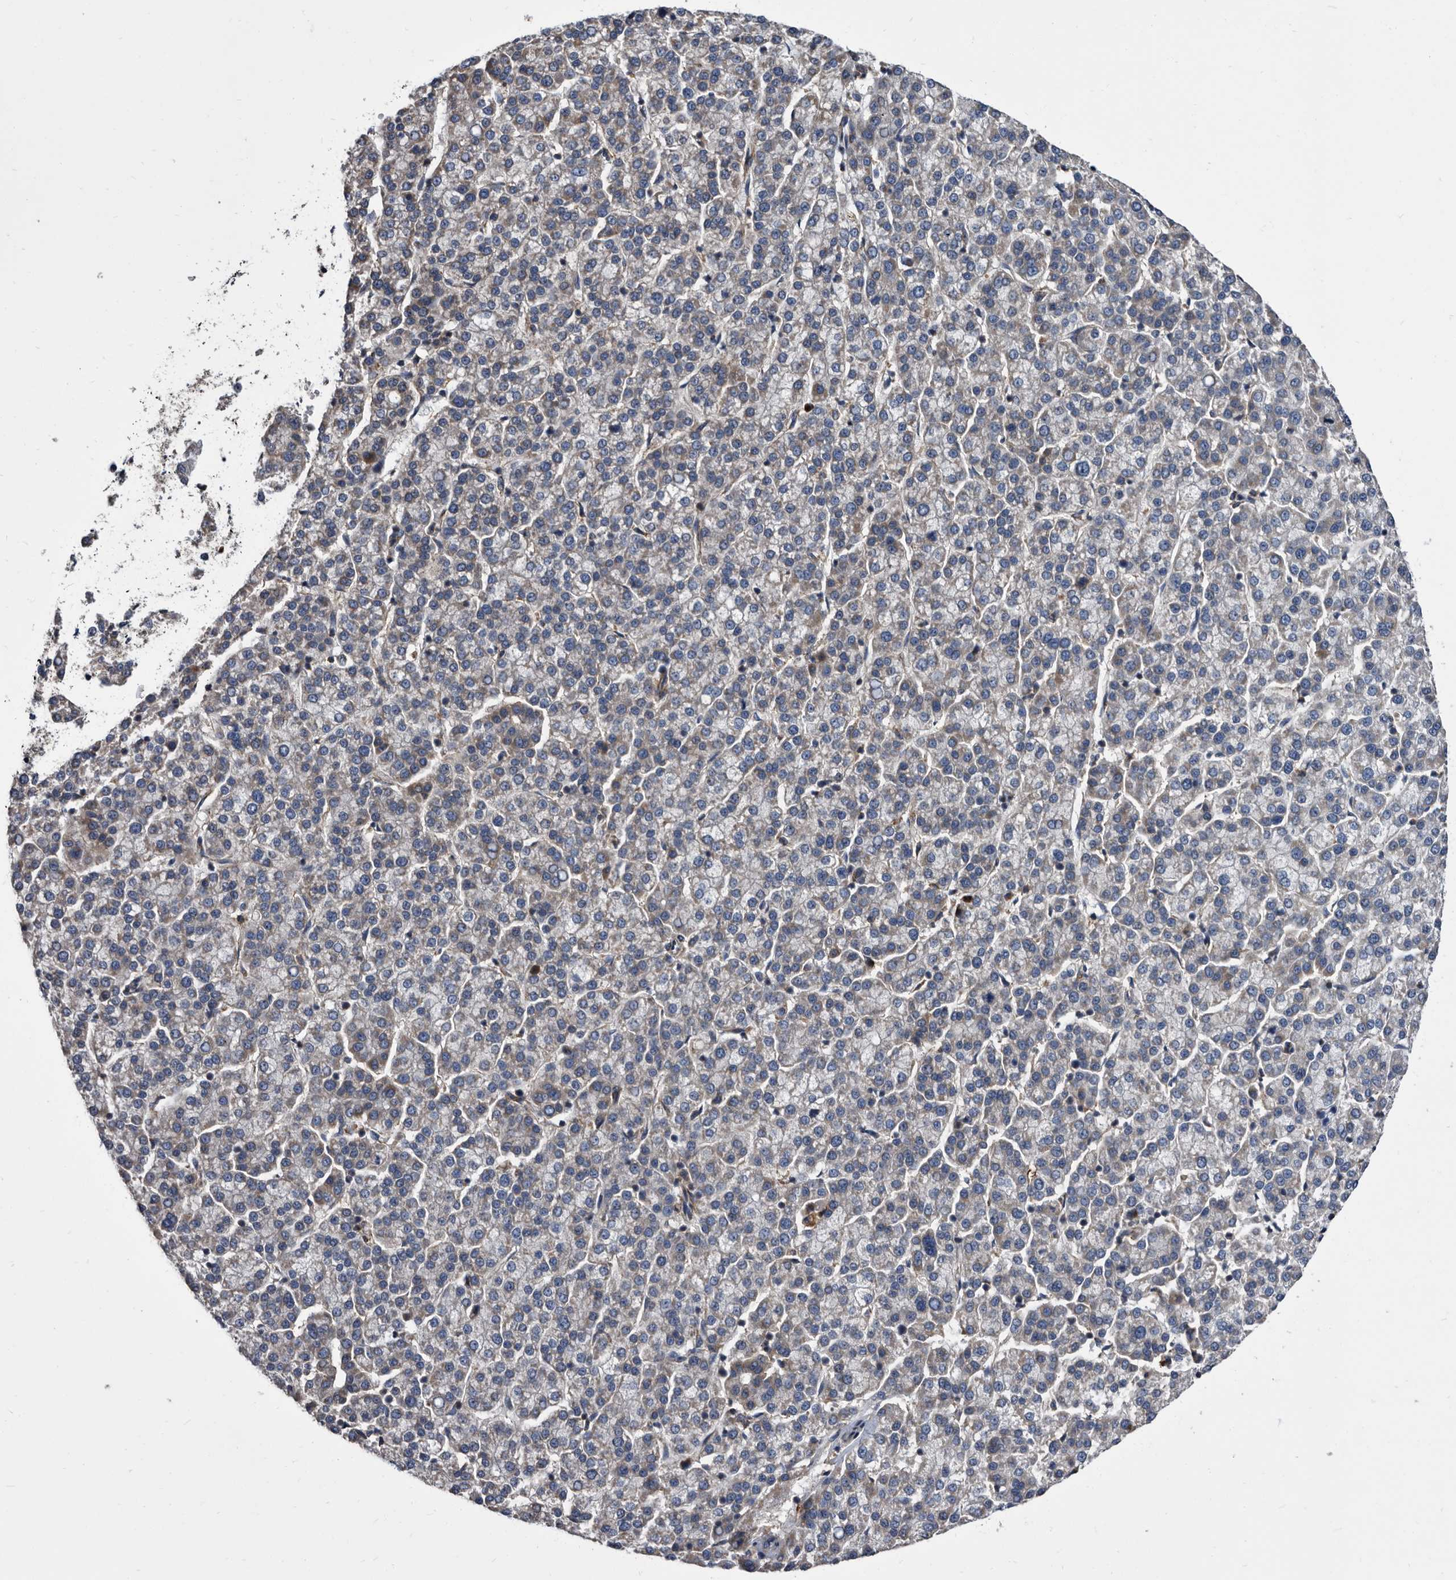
{"staining": {"intensity": "weak", "quantity": "<25%", "location": "cytoplasmic/membranous"}, "tissue": "liver cancer", "cell_type": "Tumor cells", "image_type": "cancer", "snomed": [{"axis": "morphology", "description": "Carcinoma, Hepatocellular, NOS"}, {"axis": "topography", "description": "Liver"}], "caption": "Protein analysis of liver cancer (hepatocellular carcinoma) reveals no significant expression in tumor cells.", "gene": "DTNBP1", "patient": {"sex": "female", "age": 58}}